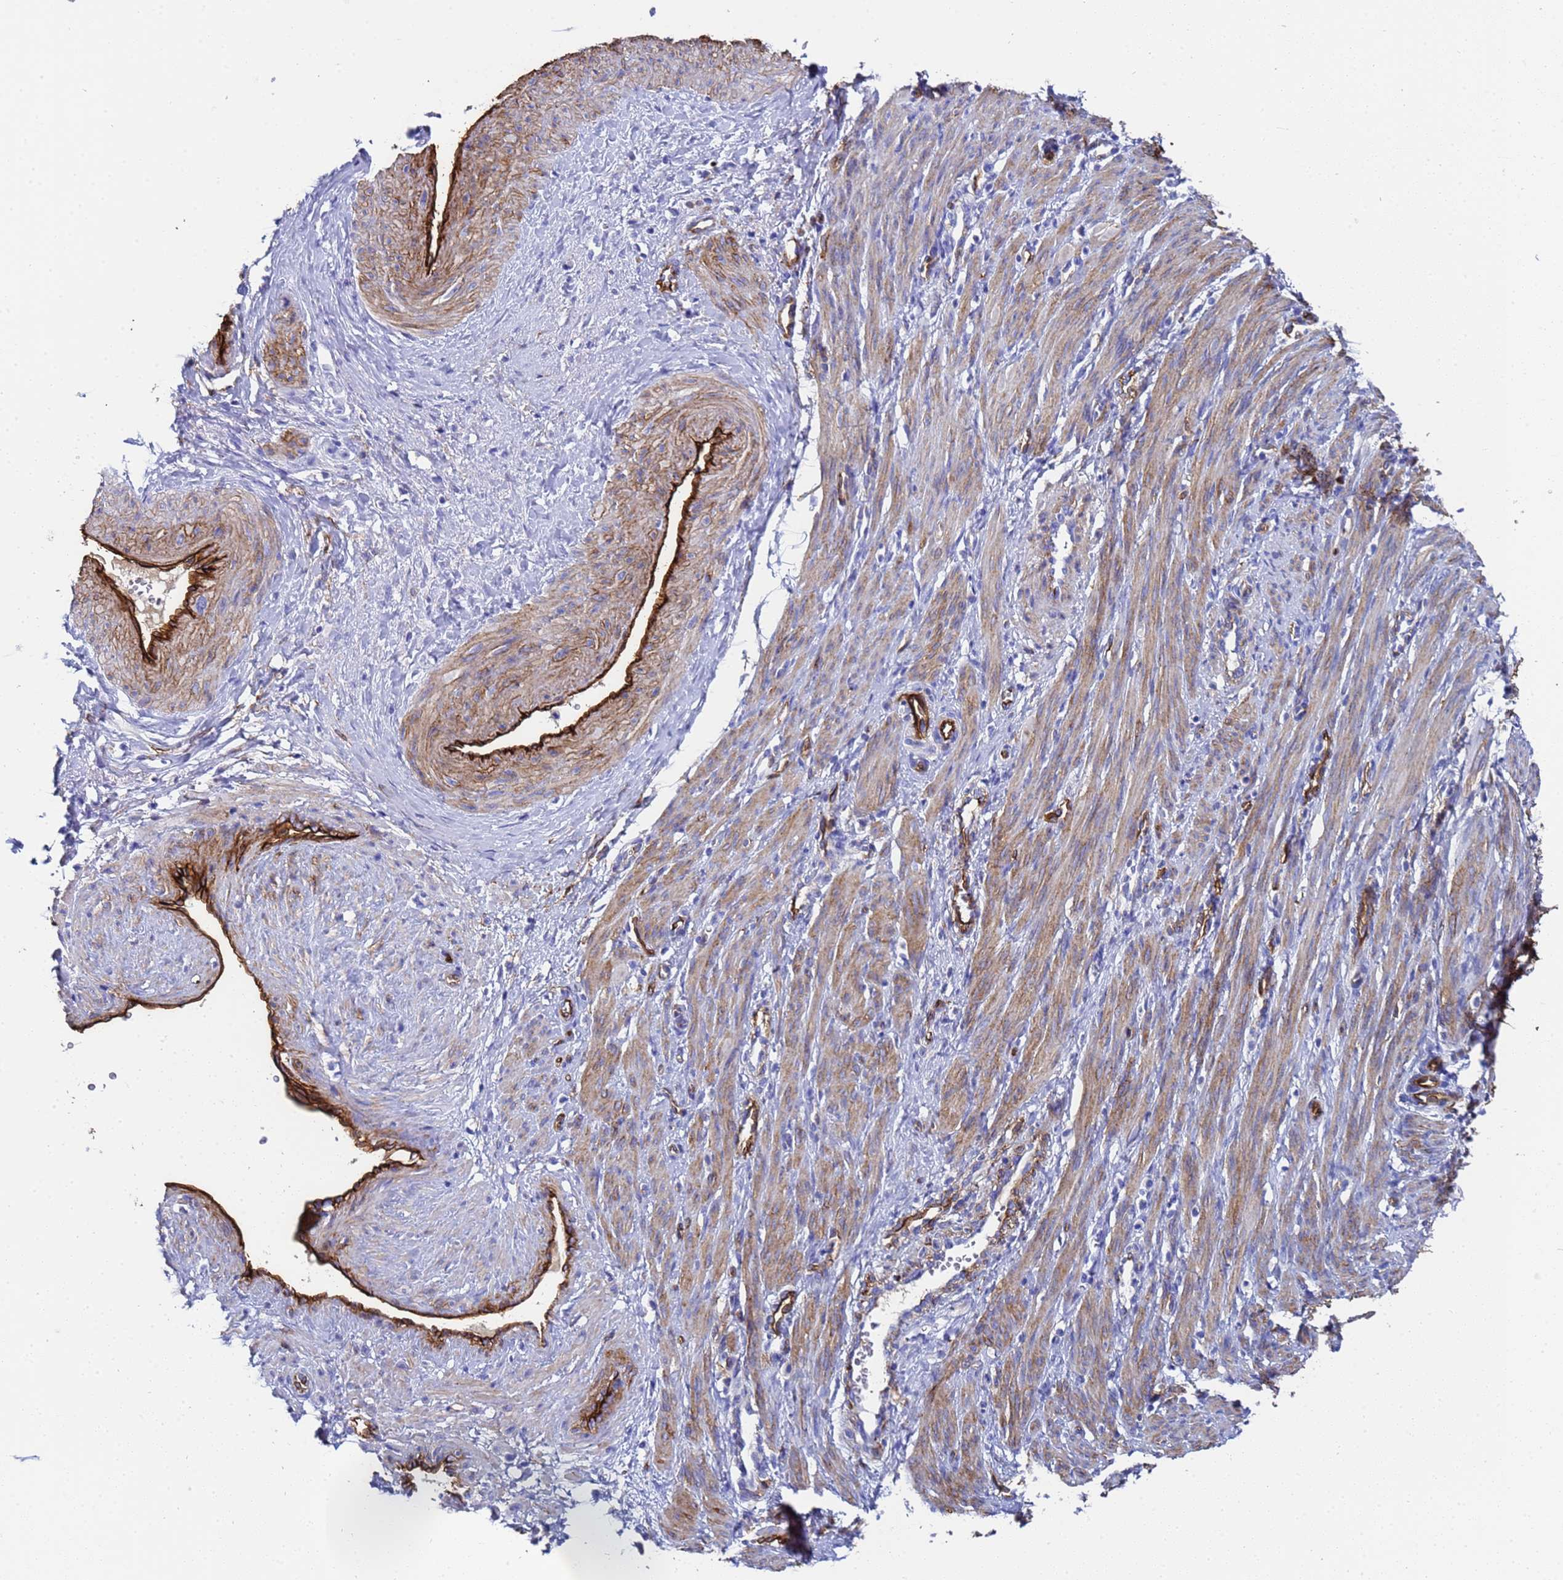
{"staining": {"intensity": "moderate", "quantity": "25%-75%", "location": "cytoplasmic/membranous"}, "tissue": "smooth muscle", "cell_type": "Smooth muscle cells", "image_type": "normal", "snomed": [{"axis": "morphology", "description": "Normal tissue, NOS"}, {"axis": "topography", "description": "Endometrium"}], "caption": "Brown immunohistochemical staining in normal human smooth muscle exhibits moderate cytoplasmic/membranous staining in approximately 25%-75% of smooth muscle cells. (IHC, brightfield microscopy, high magnification).", "gene": "ADIPOQ", "patient": {"sex": "female", "age": 33}}